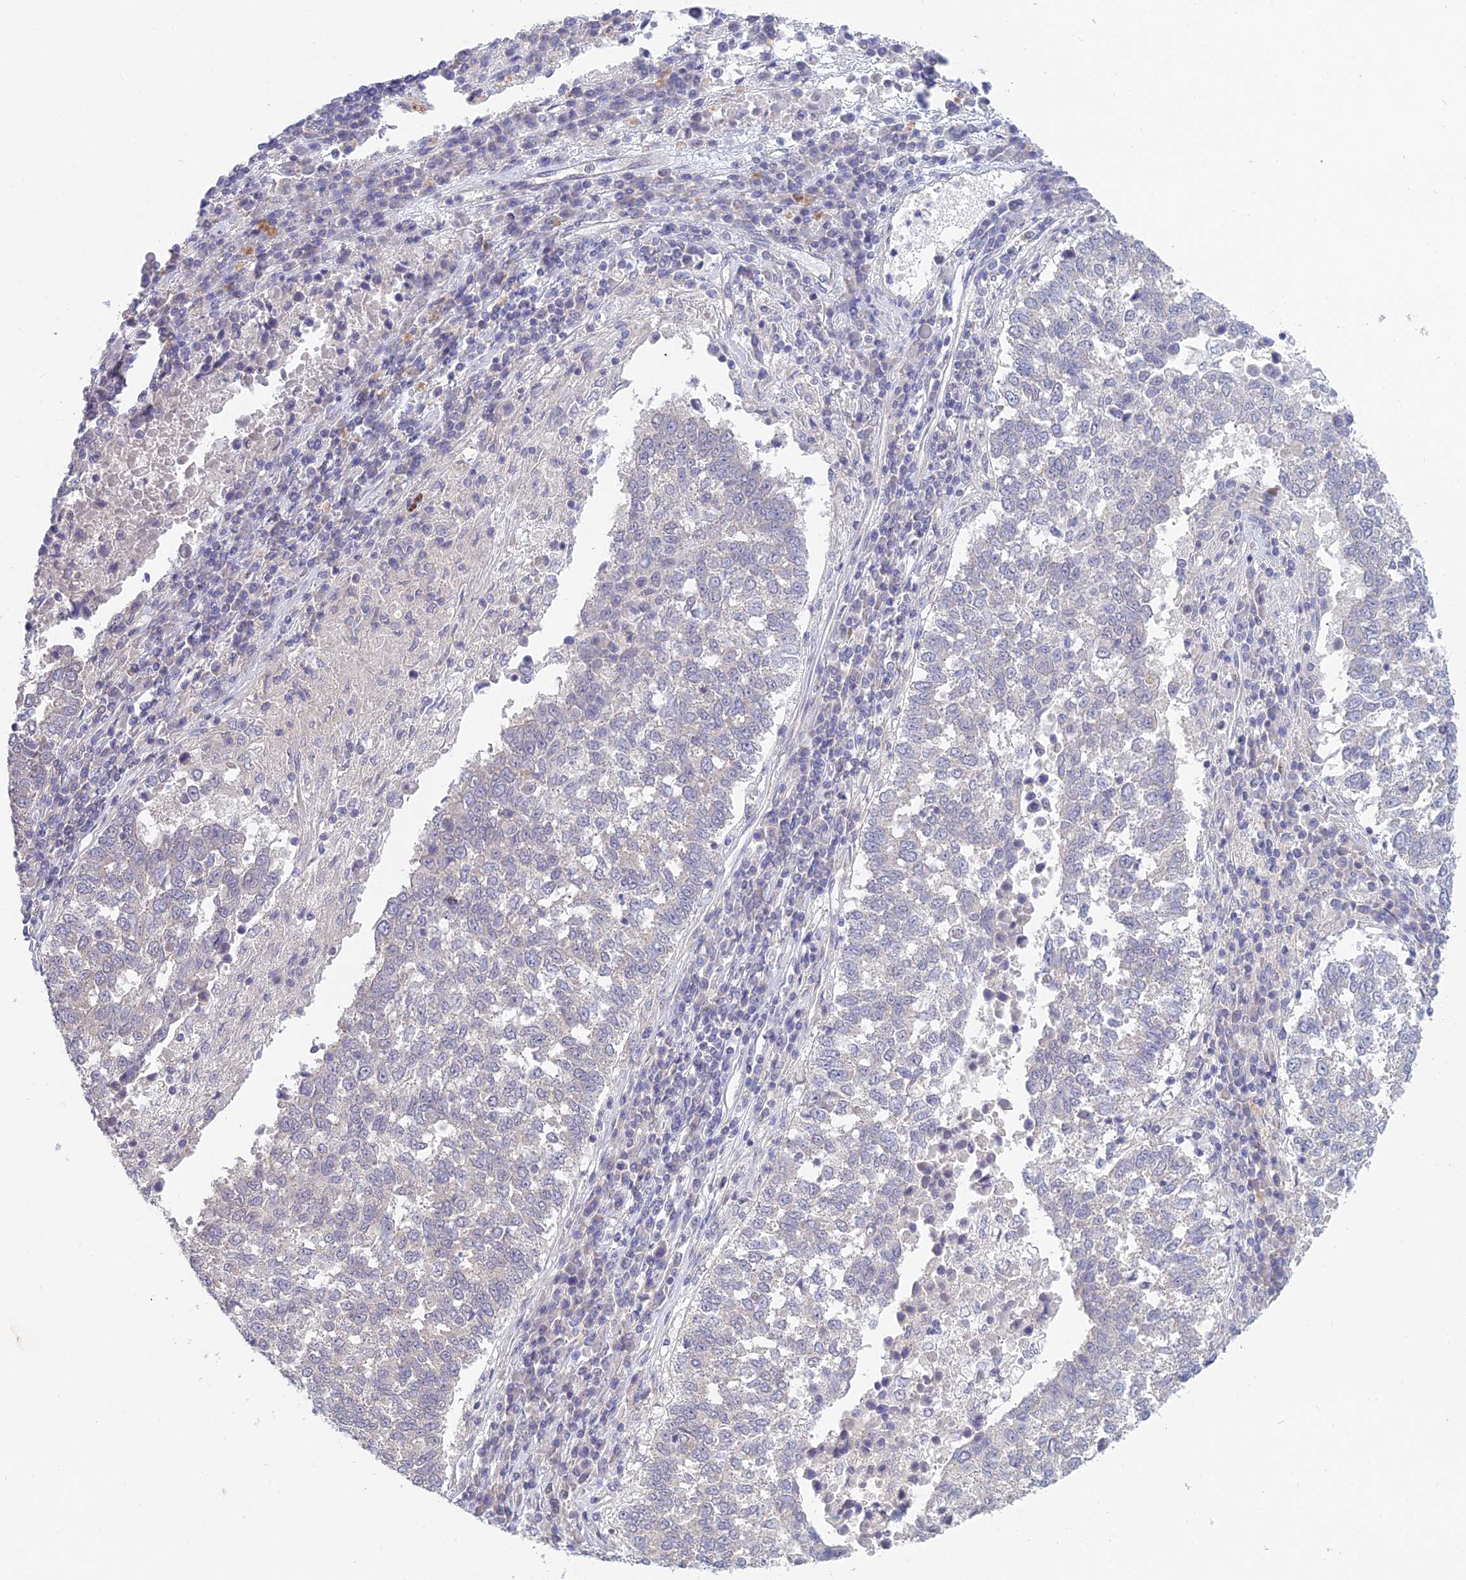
{"staining": {"intensity": "negative", "quantity": "none", "location": "none"}, "tissue": "lung cancer", "cell_type": "Tumor cells", "image_type": "cancer", "snomed": [{"axis": "morphology", "description": "Squamous cell carcinoma, NOS"}, {"axis": "topography", "description": "Lung"}], "caption": "DAB (3,3'-diaminobenzidine) immunohistochemical staining of lung cancer (squamous cell carcinoma) displays no significant staining in tumor cells. (Stains: DAB IHC with hematoxylin counter stain, Microscopy: brightfield microscopy at high magnification).", "gene": "METTL26", "patient": {"sex": "male", "age": 73}}